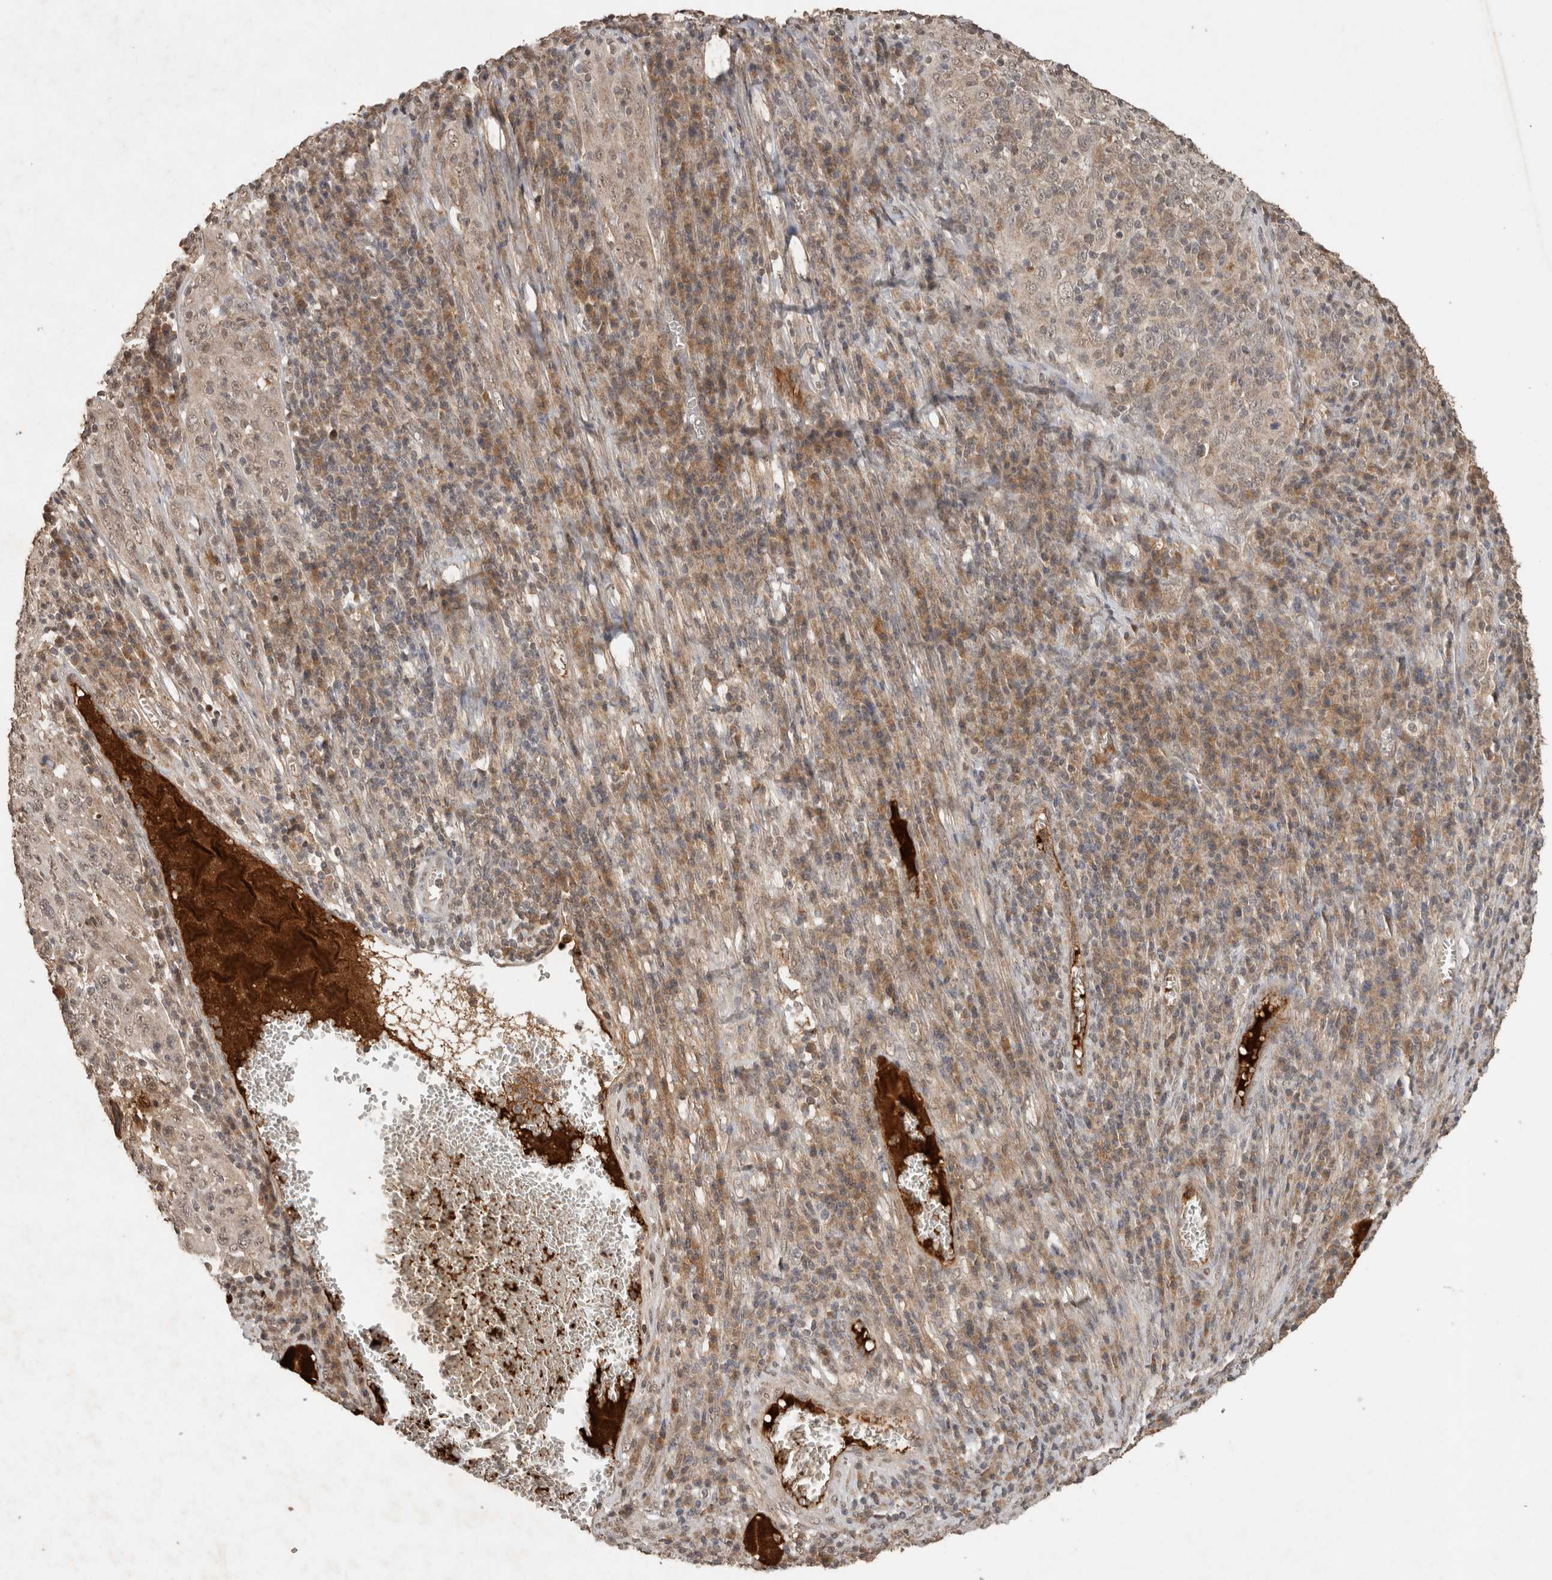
{"staining": {"intensity": "weak", "quantity": "<25%", "location": "cytoplasmic/membranous,nuclear"}, "tissue": "cervical cancer", "cell_type": "Tumor cells", "image_type": "cancer", "snomed": [{"axis": "morphology", "description": "Squamous cell carcinoma, NOS"}, {"axis": "topography", "description": "Cervix"}], "caption": "Tumor cells show no significant protein positivity in cervical squamous cell carcinoma.", "gene": "FAM3A", "patient": {"sex": "female", "age": 46}}